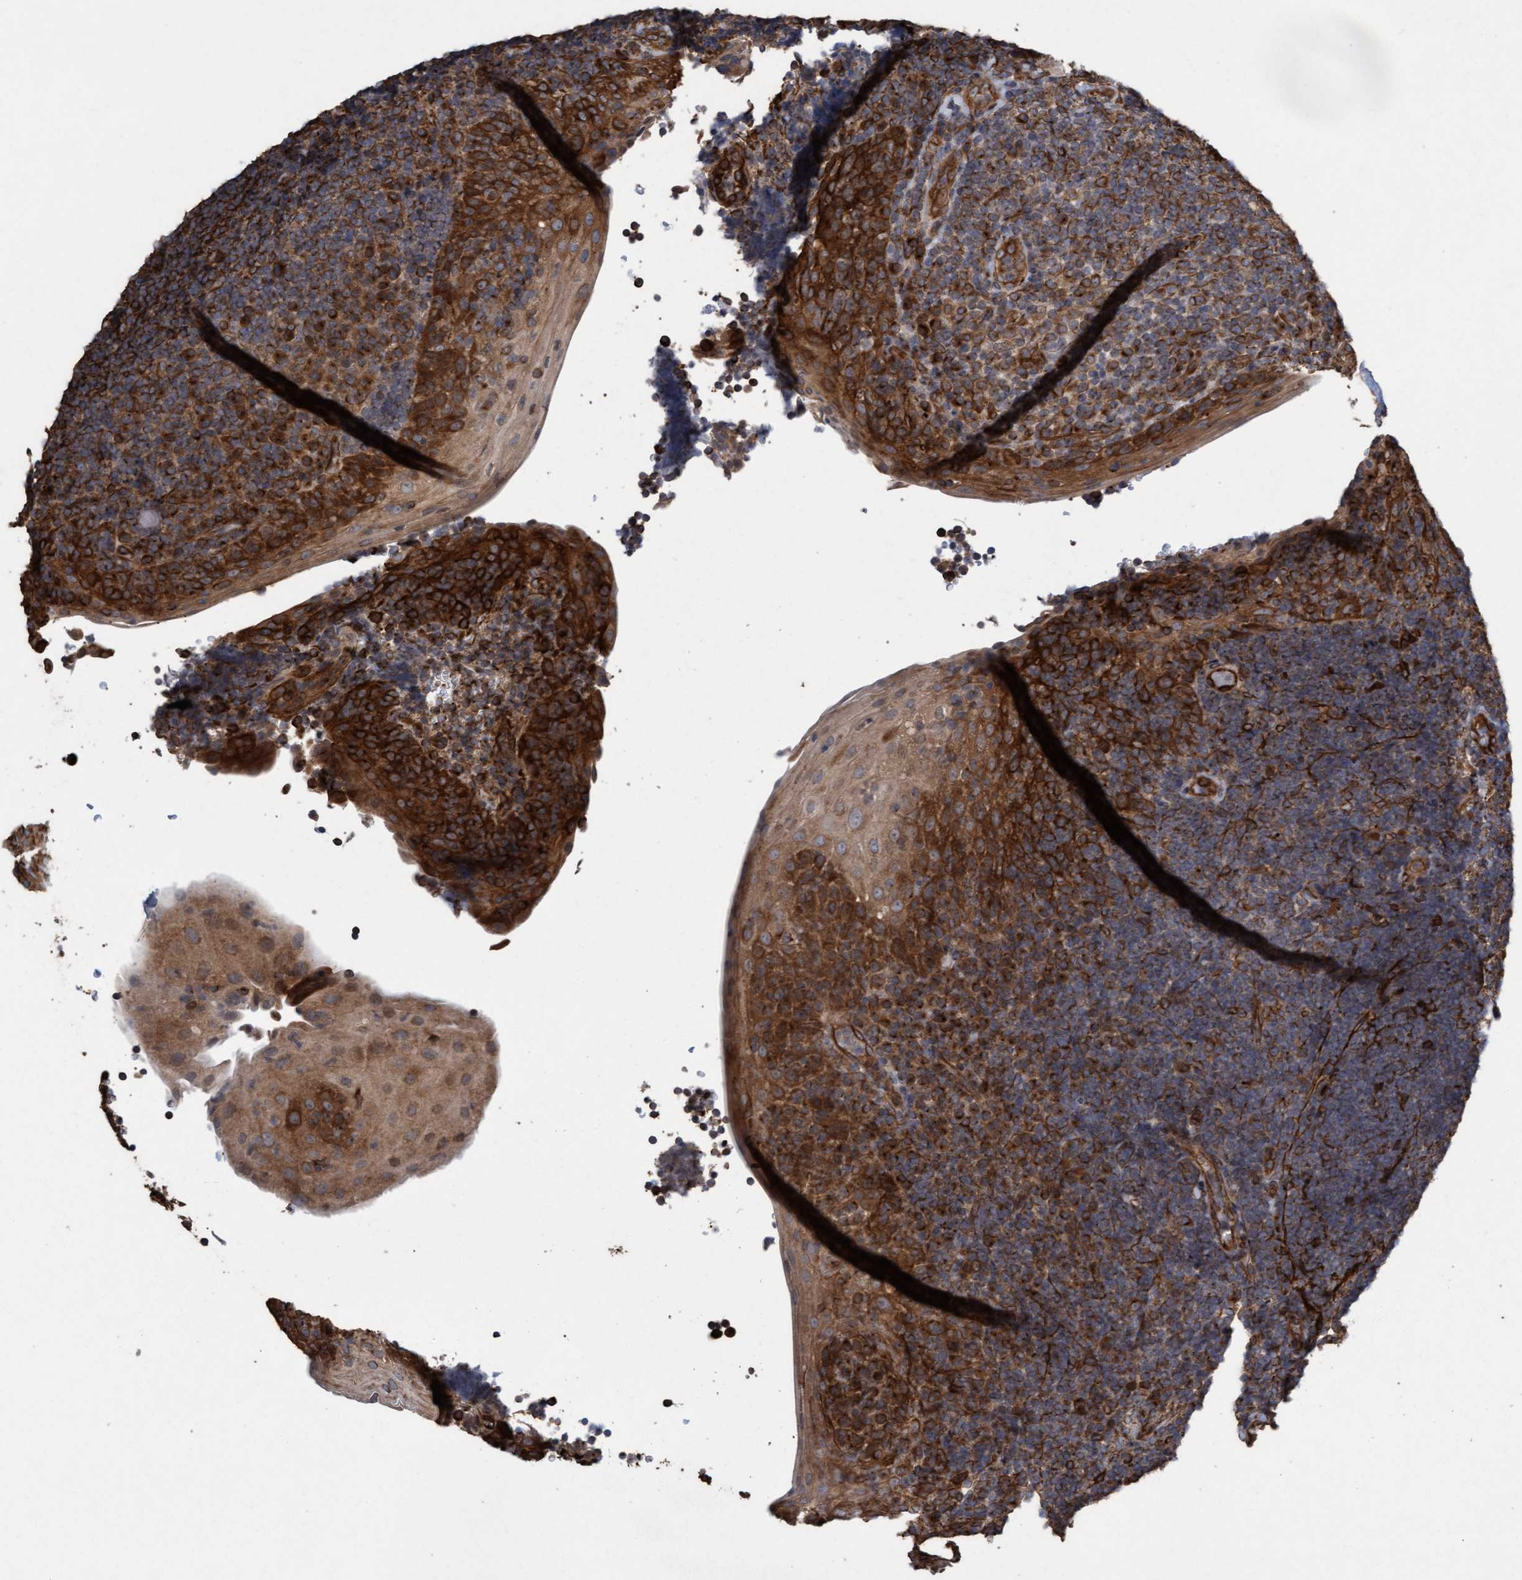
{"staining": {"intensity": "moderate", "quantity": ">75%", "location": "cytoplasmic/membranous"}, "tissue": "tonsil", "cell_type": "Germinal center cells", "image_type": "normal", "snomed": [{"axis": "morphology", "description": "Normal tissue, NOS"}, {"axis": "topography", "description": "Tonsil"}], "caption": "Immunohistochemical staining of normal tonsil displays moderate cytoplasmic/membranous protein staining in about >75% of germinal center cells.", "gene": "CDC42EP4", "patient": {"sex": "male", "age": 37}}